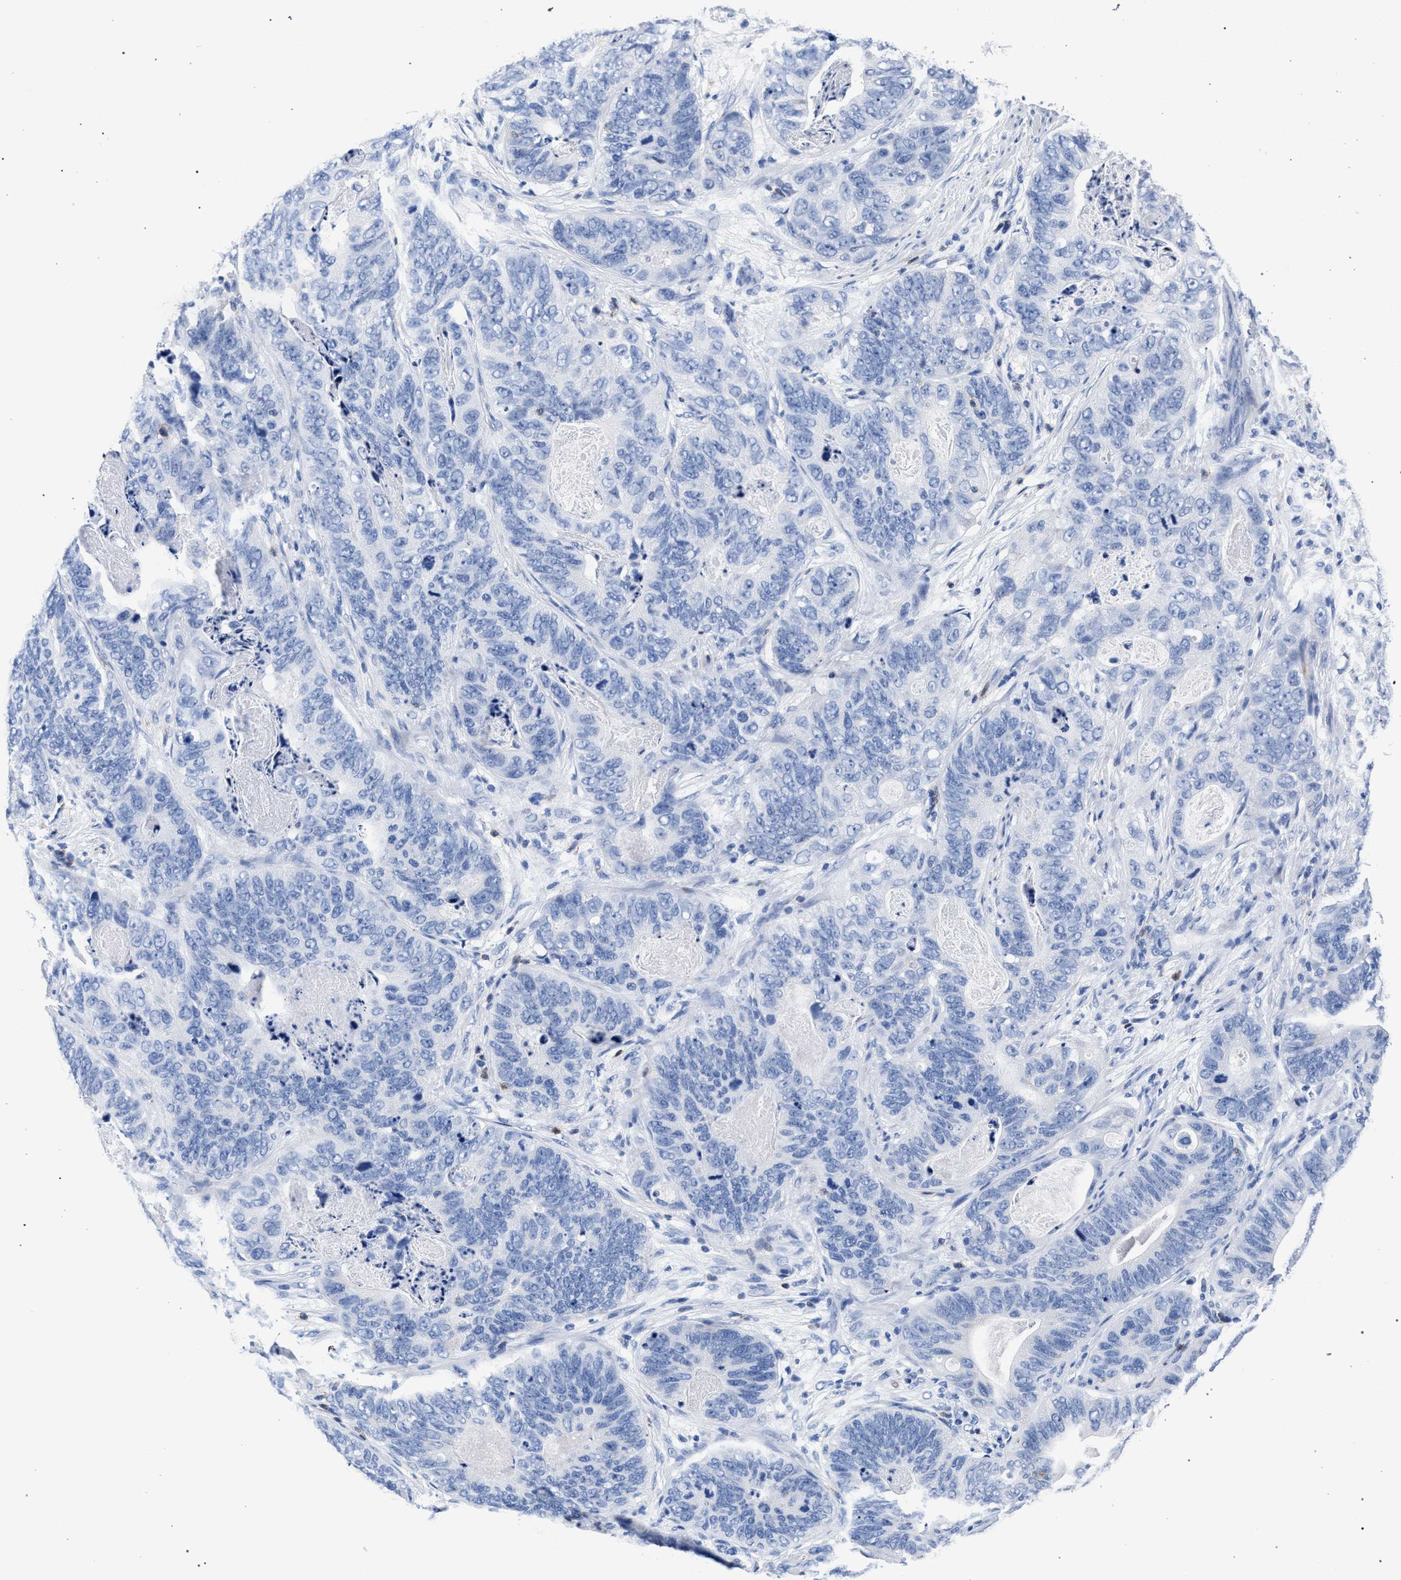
{"staining": {"intensity": "negative", "quantity": "none", "location": "none"}, "tissue": "stomach cancer", "cell_type": "Tumor cells", "image_type": "cancer", "snomed": [{"axis": "morphology", "description": "Adenocarcinoma, NOS"}, {"axis": "topography", "description": "Stomach"}], "caption": "Stomach cancer stained for a protein using IHC shows no positivity tumor cells.", "gene": "KLRK1", "patient": {"sex": "female", "age": 89}}